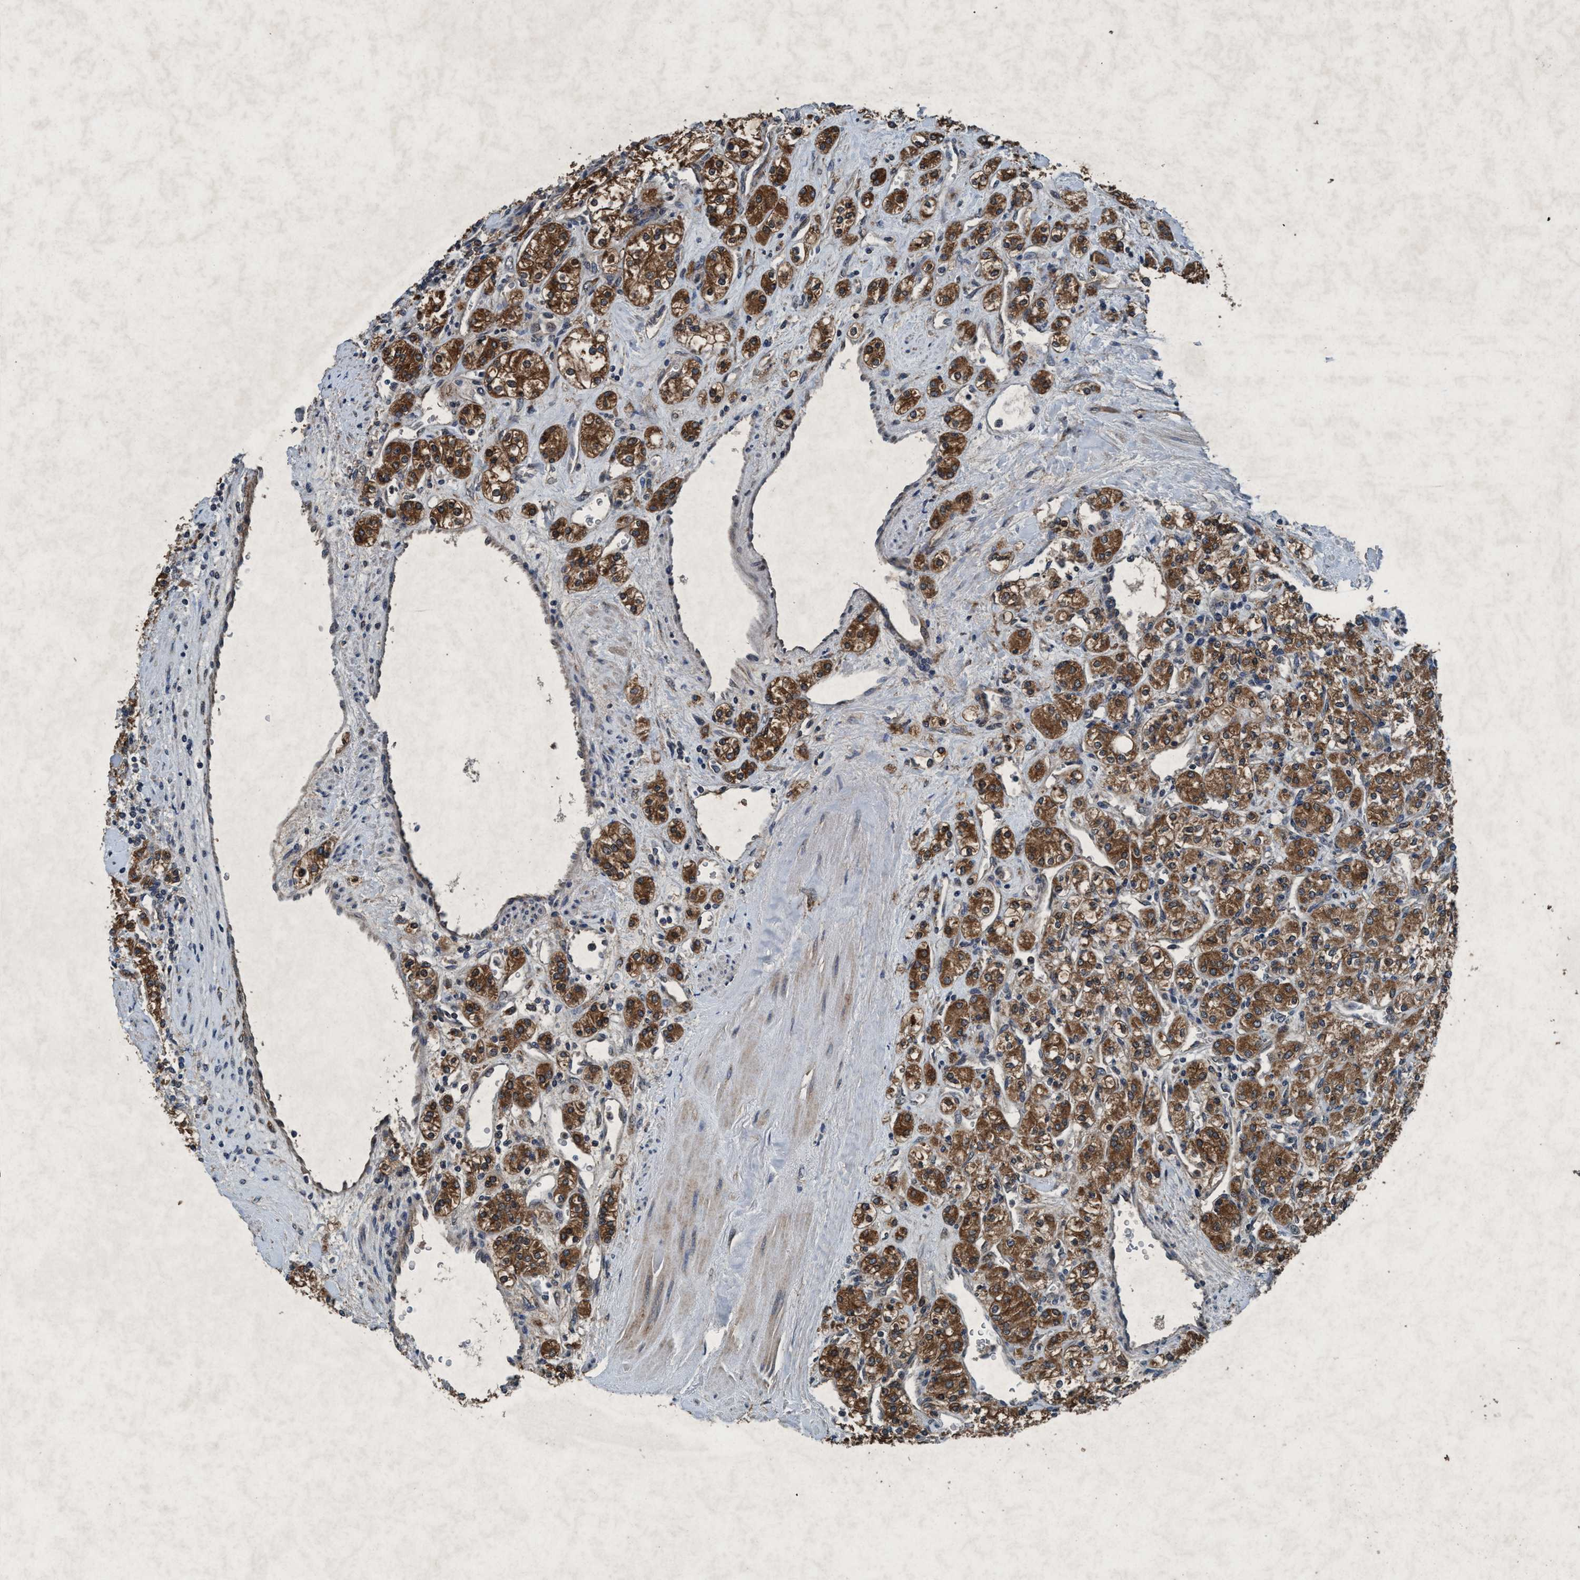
{"staining": {"intensity": "strong", "quantity": ">75%", "location": "cytoplasmic/membranous"}, "tissue": "renal cancer", "cell_type": "Tumor cells", "image_type": "cancer", "snomed": [{"axis": "morphology", "description": "Adenocarcinoma, NOS"}, {"axis": "topography", "description": "Kidney"}], "caption": "This is an image of IHC staining of renal cancer, which shows strong staining in the cytoplasmic/membranous of tumor cells.", "gene": "AKT1S1", "patient": {"sex": "male", "age": 77}}